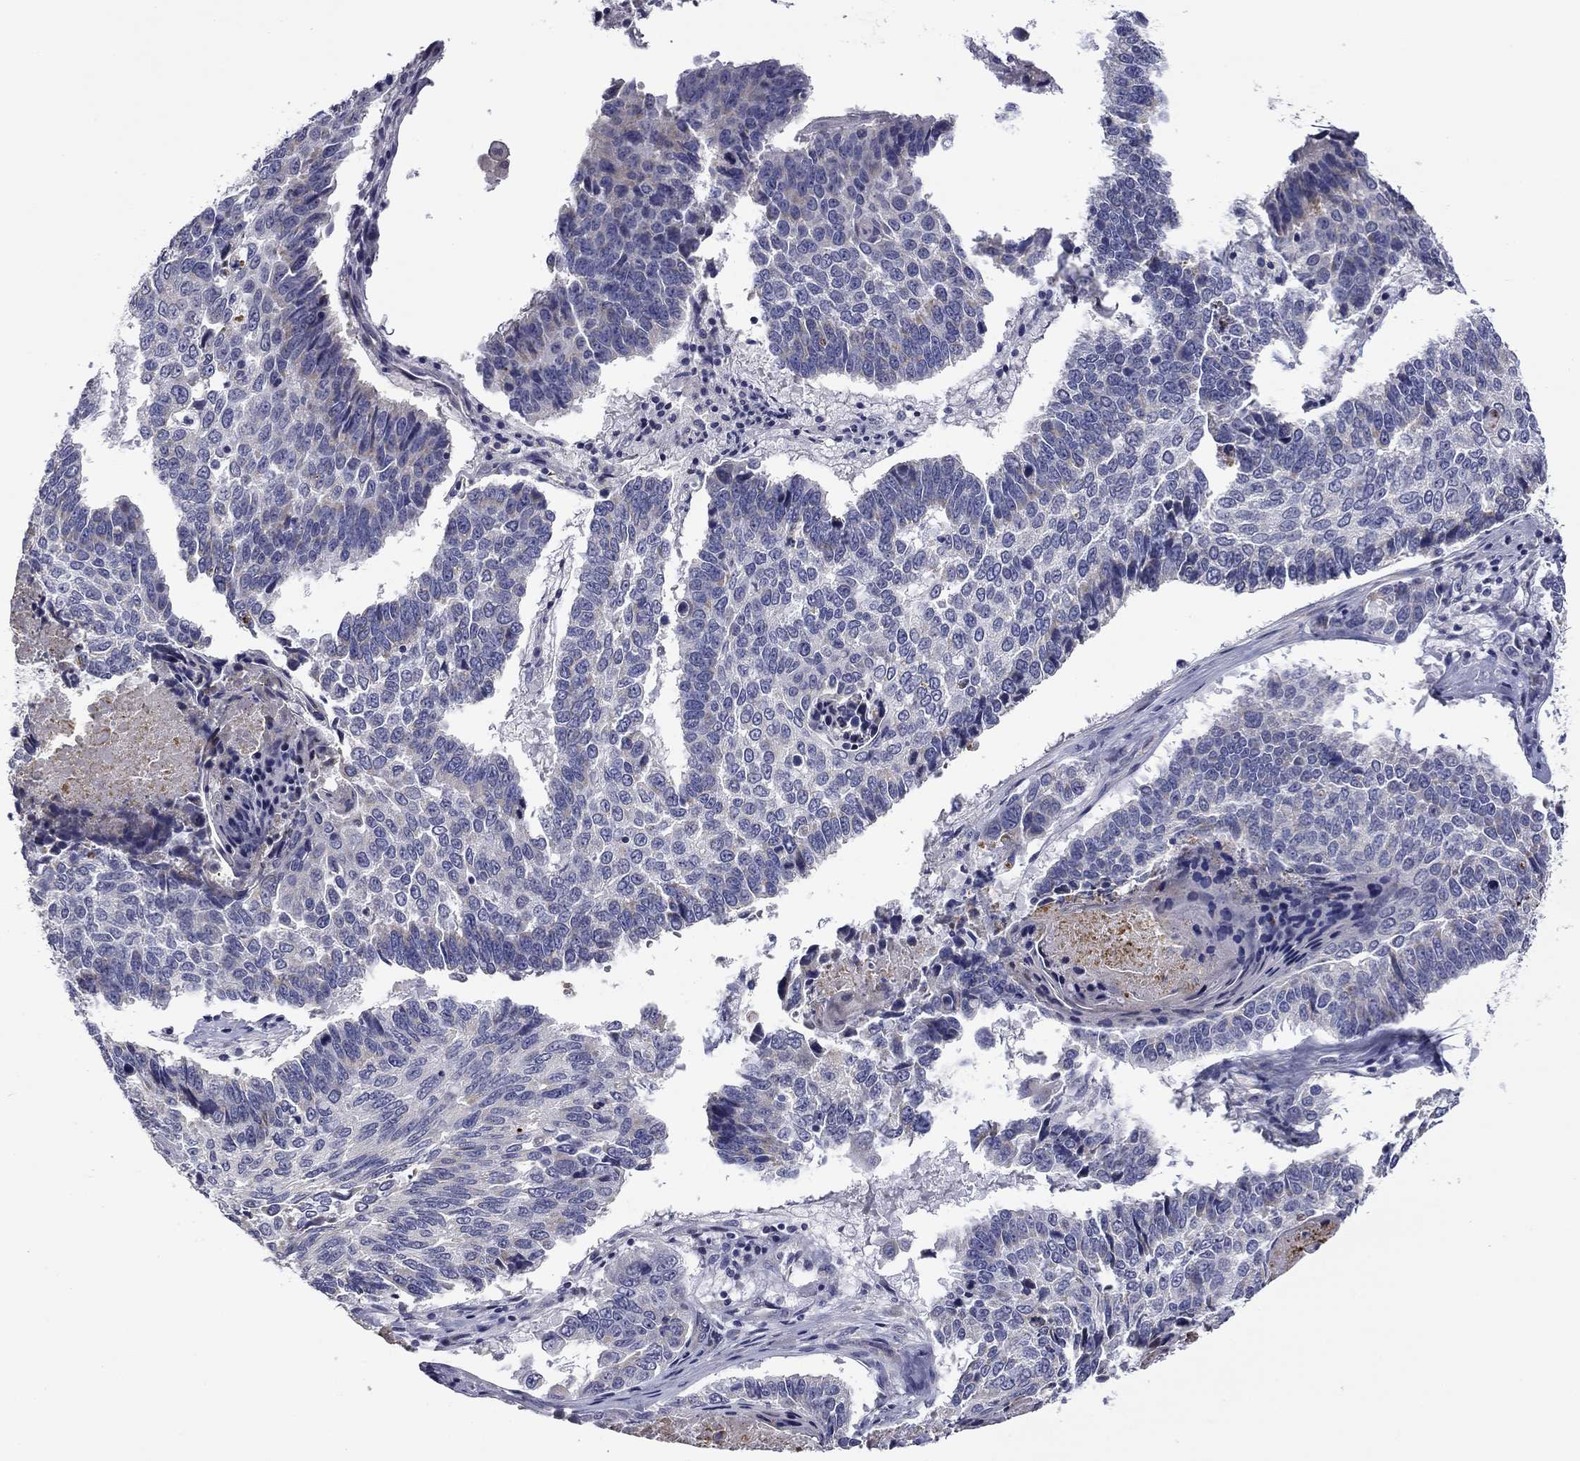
{"staining": {"intensity": "negative", "quantity": "none", "location": "none"}, "tissue": "lung cancer", "cell_type": "Tumor cells", "image_type": "cancer", "snomed": [{"axis": "morphology", "description": "Squamous cell carcinoma, NOS"}, {"axis": "topography", "description": "Lung"}], "caption": "A high-resolution histopathology image shows immunohistochemistry (IHC) staining of lung cancer, which reveals no significant staining in tumor cells.", "gene": "SPATA7", "patient": {"sex": "male", "age": 73}}